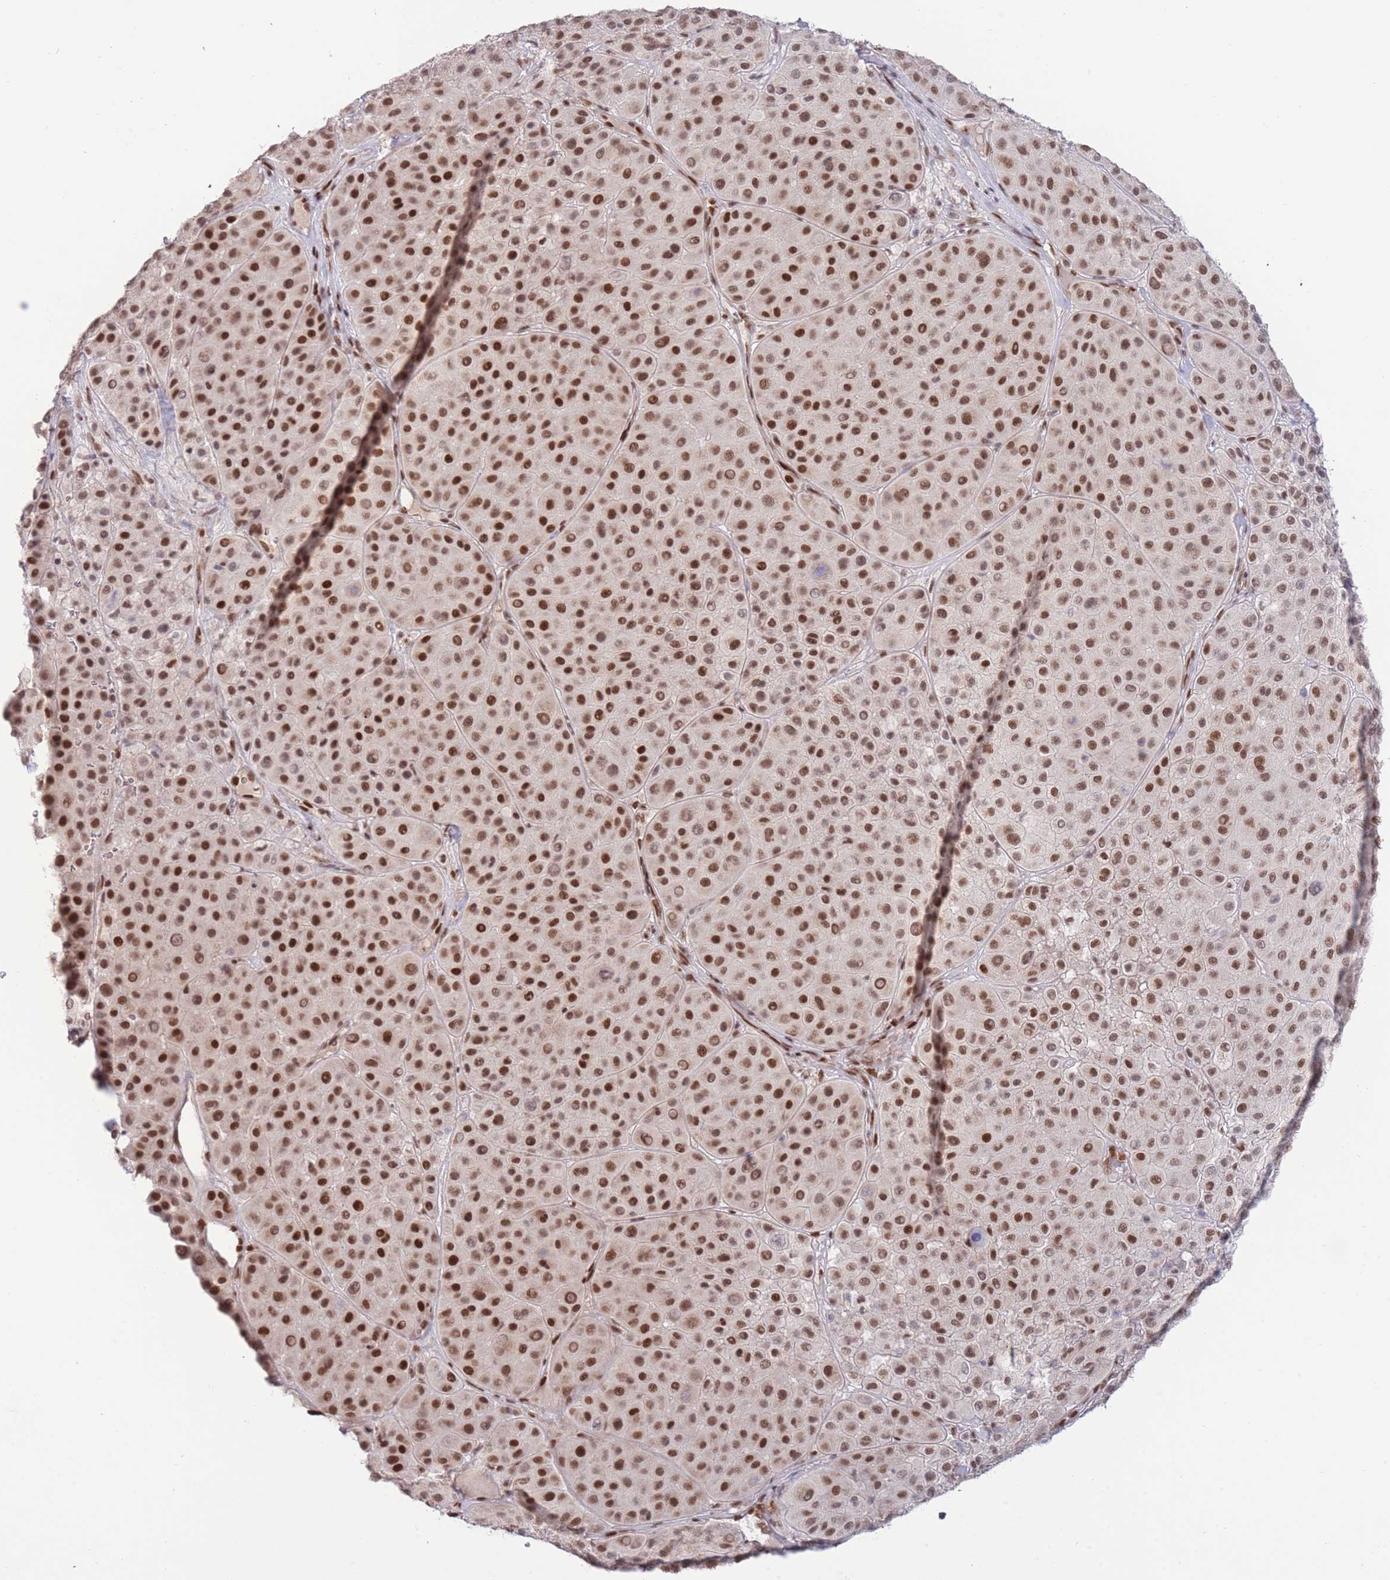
{"staining": {"intensity": "strong", "quantity": ">75%", "location": "nuclear"}, "tissue": "melanoma", "cell_type": "Tumor cells", "image_type": "cancer", "snomed": [{"axis": "morphology", "description": "Malignant melanoma, Metastatic site"}, {"axis": "topography", "description": "Smooth muscle"}], "caption": "Strong nuclear protein expression is appreciated in approximately >75% of tumor cells in melanoma.", "gene": "CARD8", "patient": {"sex": "male", "age": 41}}